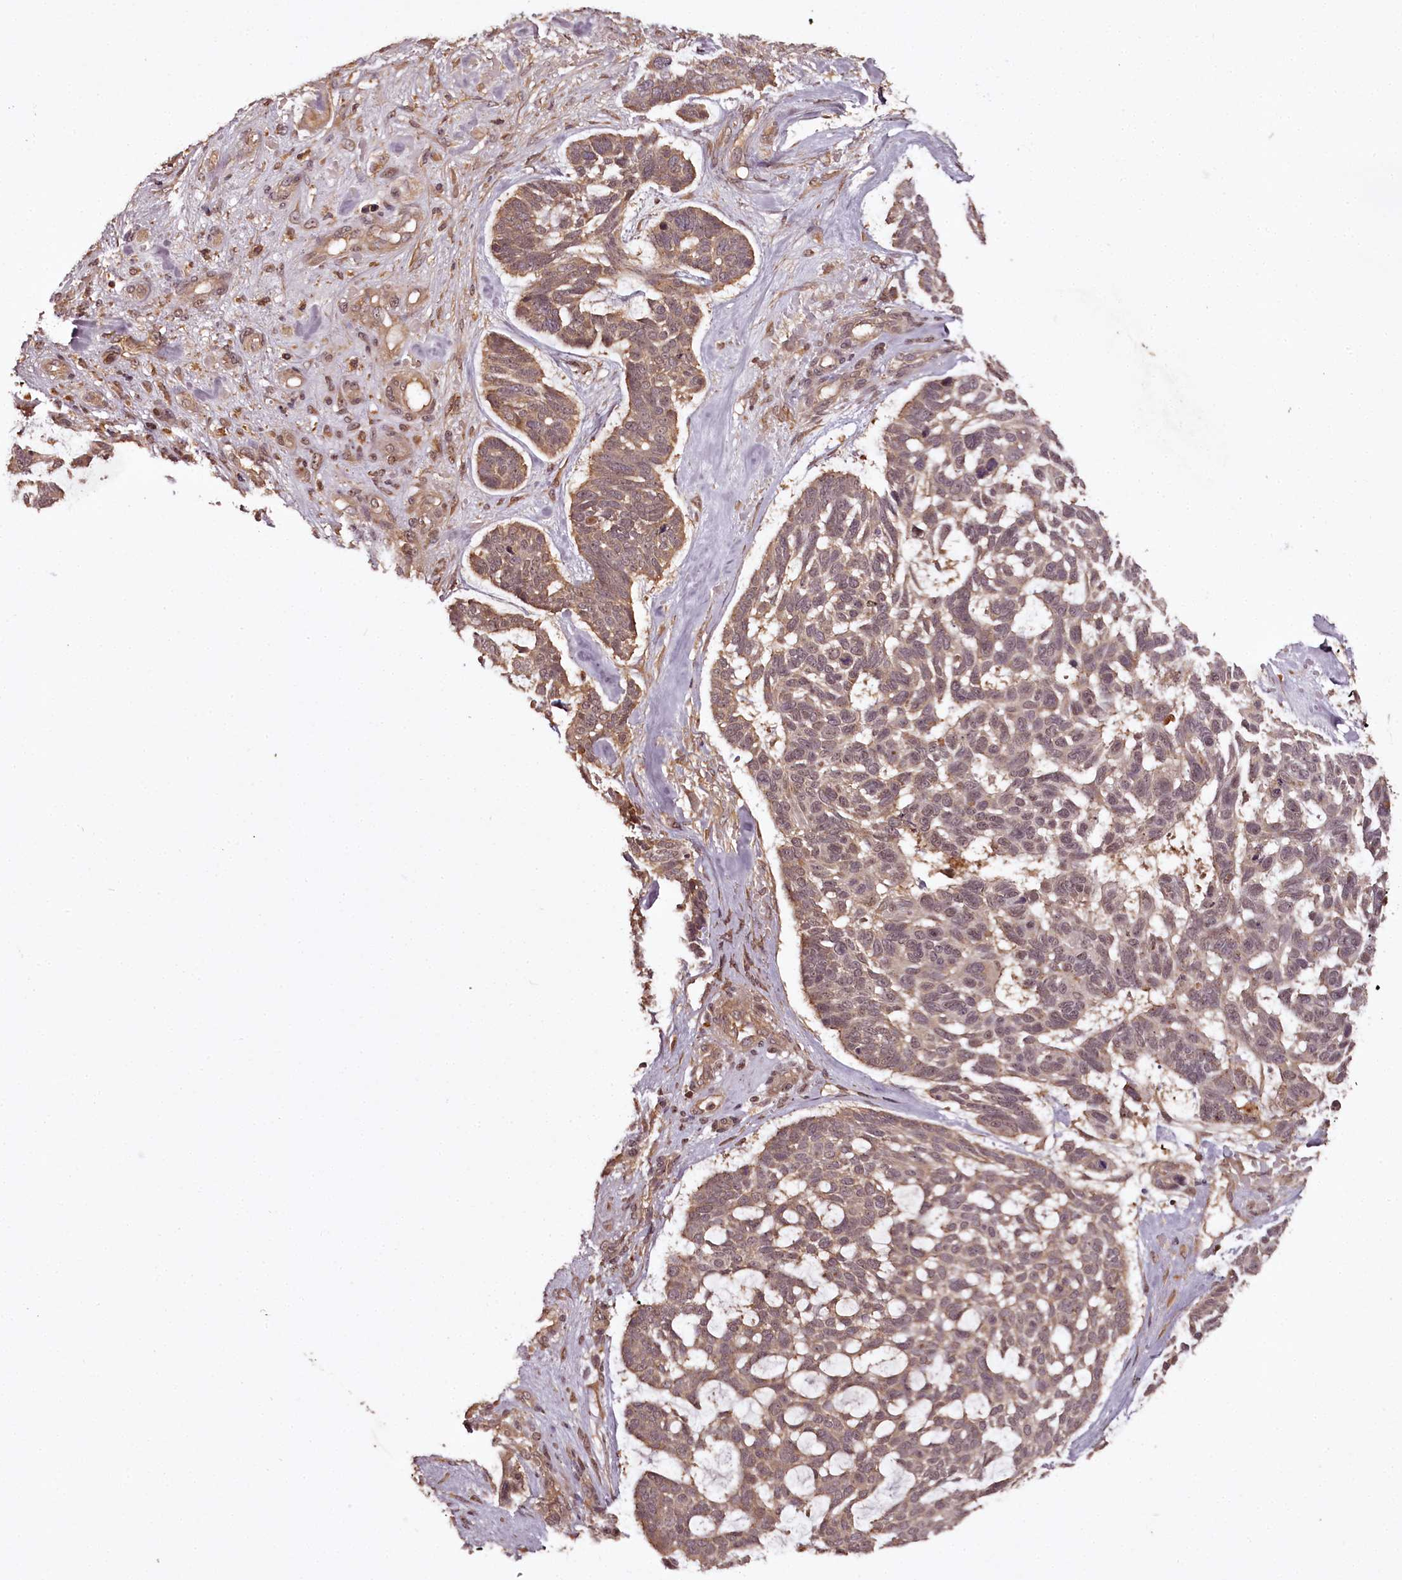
{"staining": {"intensity": "weak", "quantity": "25%-75%", "location": "cytoplasmic/membranous"}, "tissue": "skin cancer", "cell_type": "Tumor cells", "image_type": "cancer", "snomed": [{"axis": "morphology", "description": "Basal cell carcinoma"}, {"axis": "topography", "description": "Skin"}], "caption": "Weak cytoplasmic/membranous expression is identified in approximately 25%-75% of tumor cells in skin cancer (basal cell carcinoma). (brown staining indicates protein expression, while blue staining denotes nuclei).", "gene": "TTC12", "patient": {"sex": "male", "age": 88}}